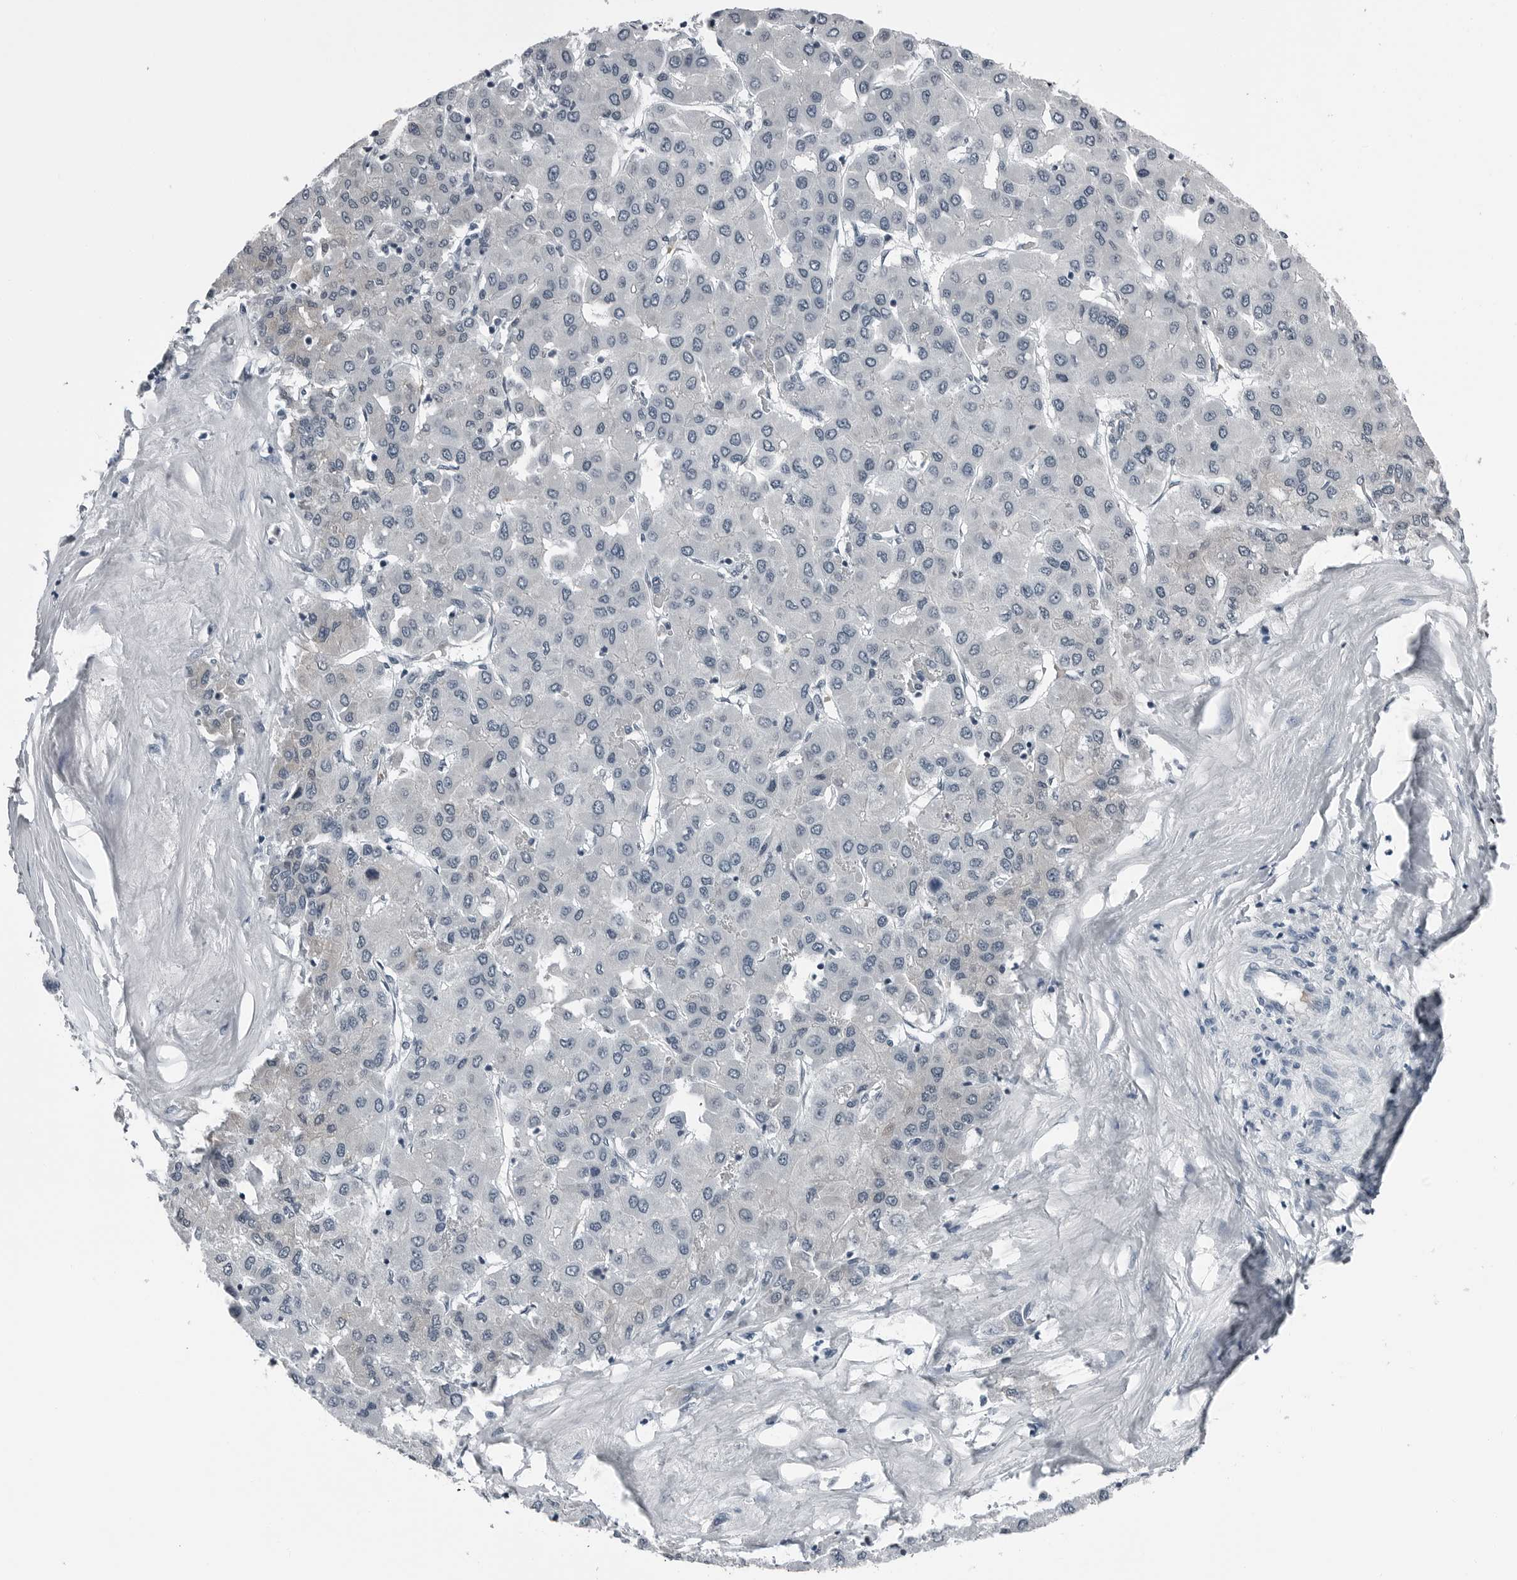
{"staining": {"intensity": "negative", "quantity": "none", "location": "none"}, "tissue": "liver cancer", "cell_type": "Tumor cells", "image_type": "cancer", "snomed": [{"axis": "morphology", "description": "Carcinoma, Hepatocellular, NOS"}, {"axis": "topography", "description": "Liver"}], "caption": "Tumor cells show no significant protein staining in liver cancer.", "gene": "SPINK1", "patient": {"sex": "male", "age": 65}}